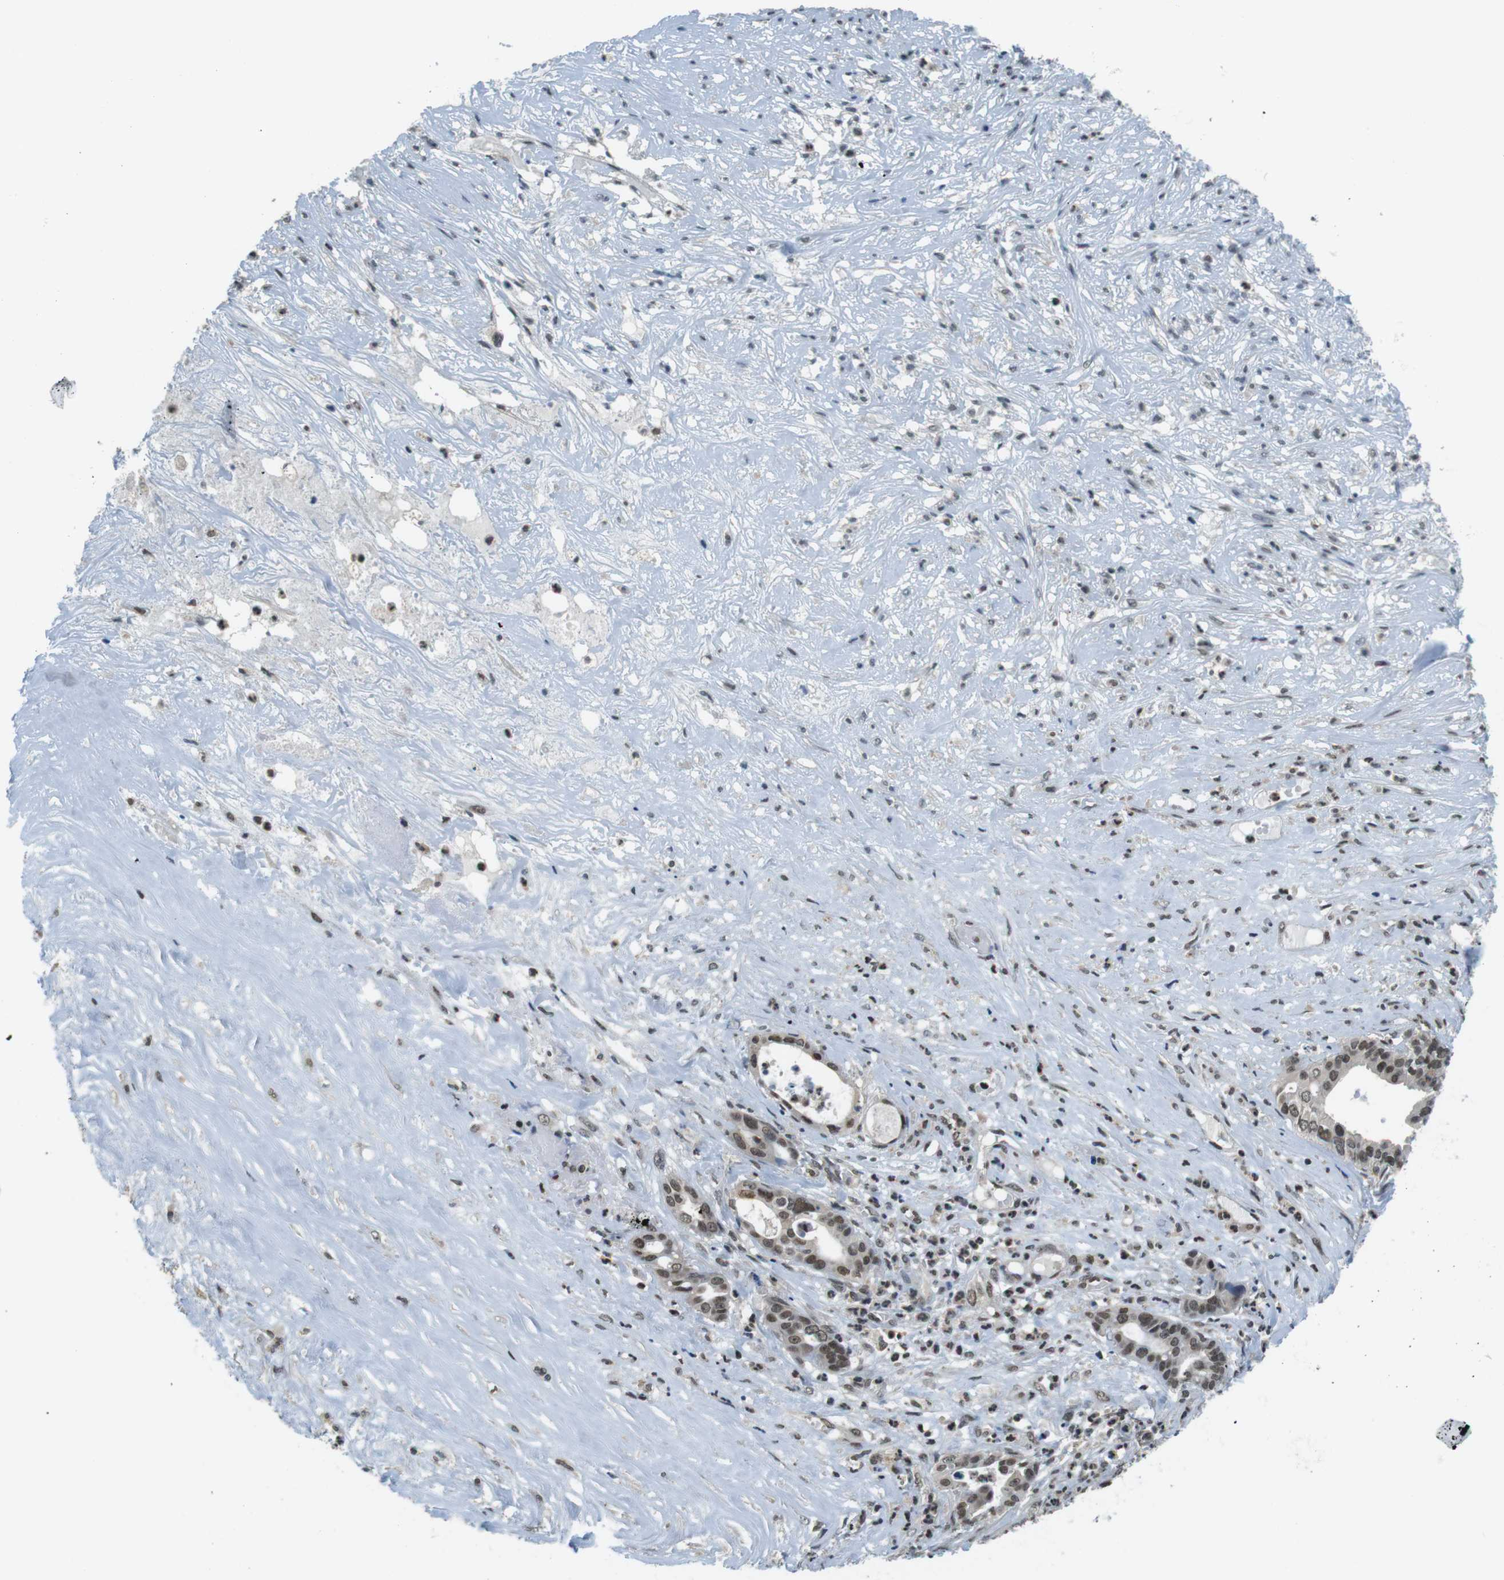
{"staining": {"intensity": "moderate", "quantity": ">75%", "location": "nuclear"}, "tissue": "liver cancer", "cell_type": "Tumor cells", "image_type": "cancer", "snomed": [{"axis": "morphology", "description": "Cholangiocarcinoma"}, {"axis": "topography", "description": "Liver"}], "caption": "Protein analysis of liver cancer (cholangiocarcinoma) tissue demonstrates moderate nuclear staining in about >75% of tumor cells. The staining was performed using DAB, with brown indicating positive protein expression. Nuclei are stained blue with hematoxylin.", "gene": "NEK4", "patient": {"sex": "female", "age": 61}}